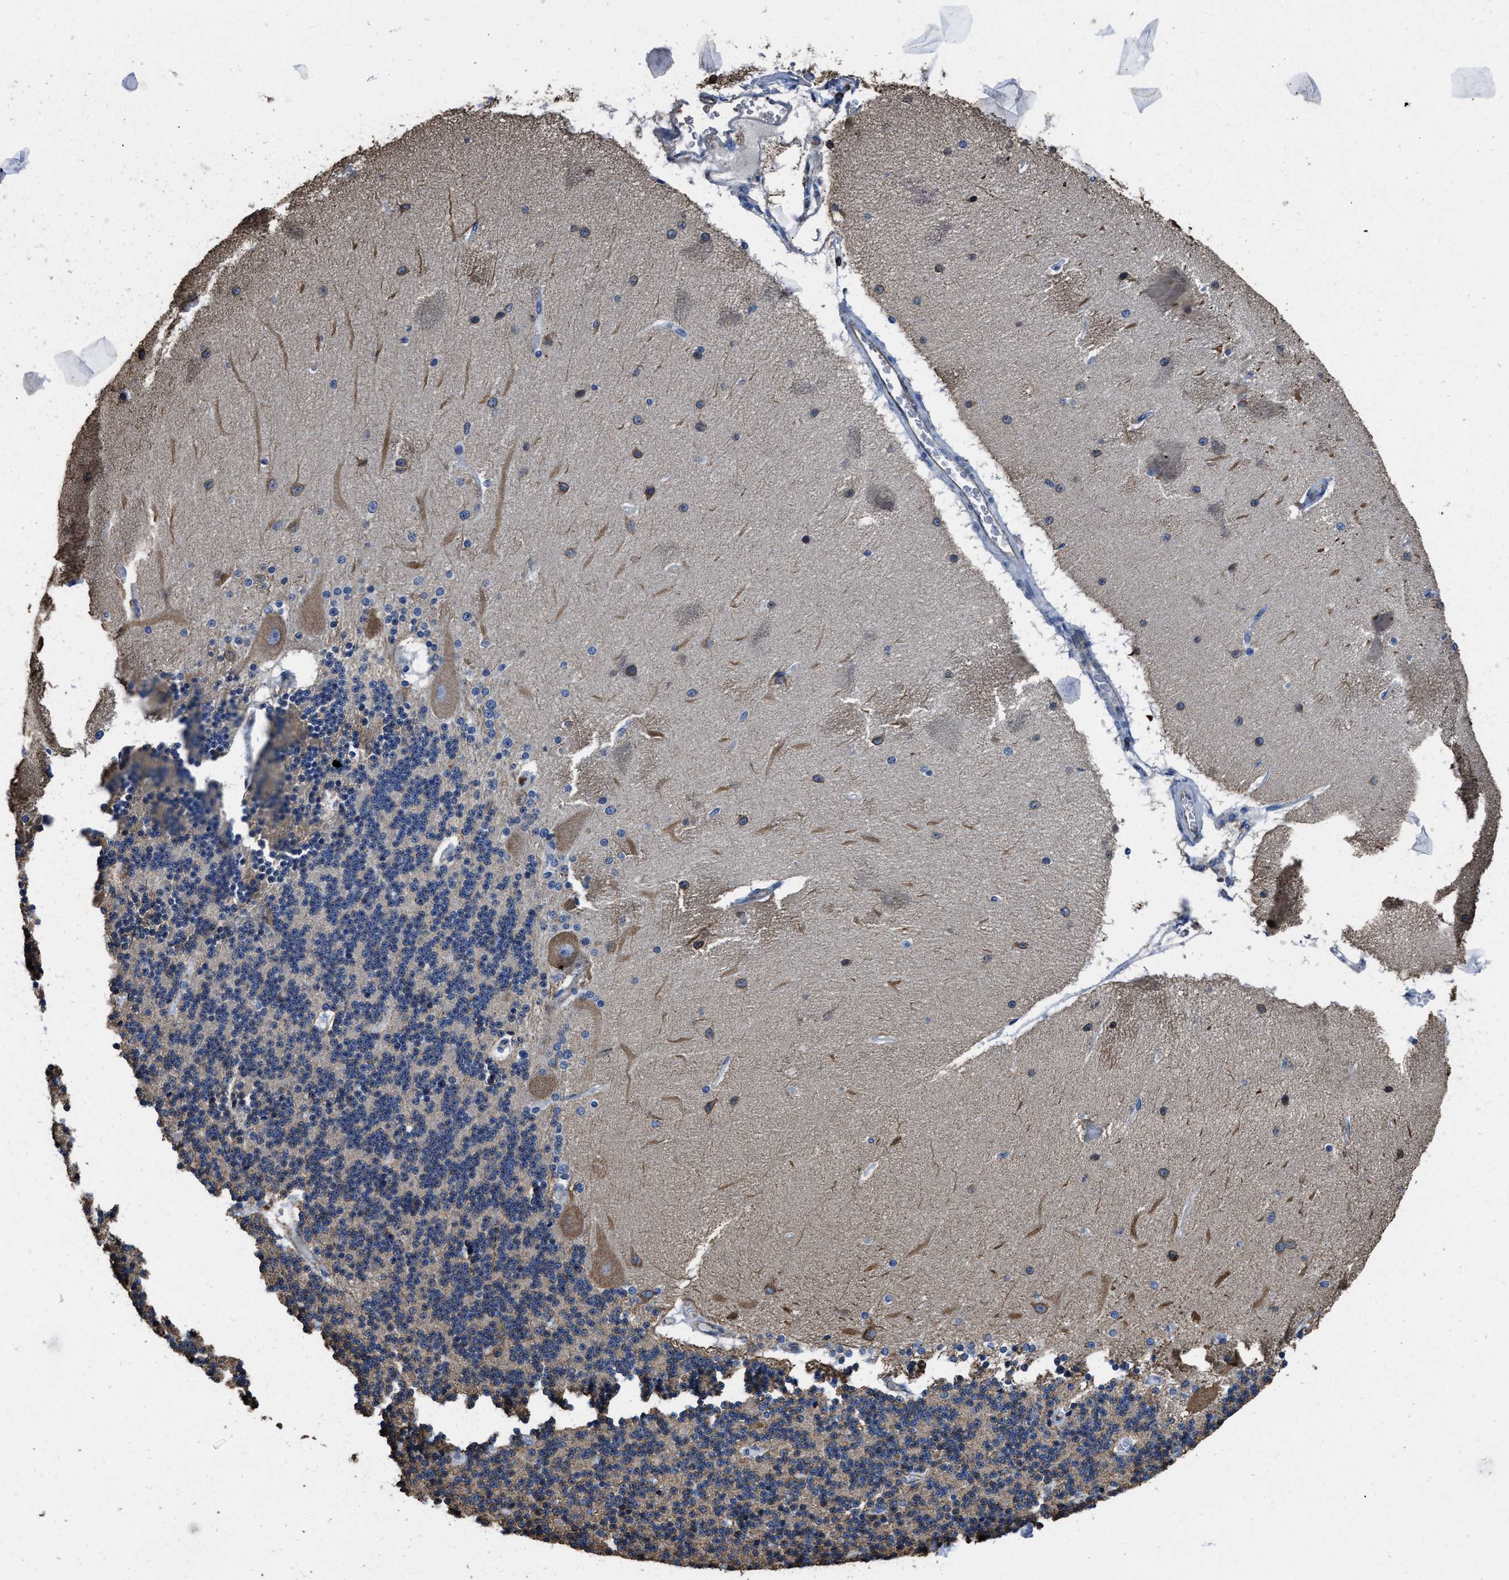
{"staining": {"intensity": "negative", "quantity": "none", "location": "none"}, "tissue": "cerebellum", "cell_type": "Cells in granular layer", "image_type": "normal", "snomed": [{"axis": "morphology", "description": "Normal tissue, NOS"}, {"axis": "topography", "description": "Cerebellum"}], "caption": "IHC of unremarkable human cerebellum shows no expression in cells in granular layer. The staining was performed using DAB (3,3'-diaminobenzidine) to visualize the protein expression in brown, while the nuclei were stained in blue with hematoxylin (Magnification: 20x).", "gene": "ITGA3", "patient": {"sex": "female", "age": 54}}